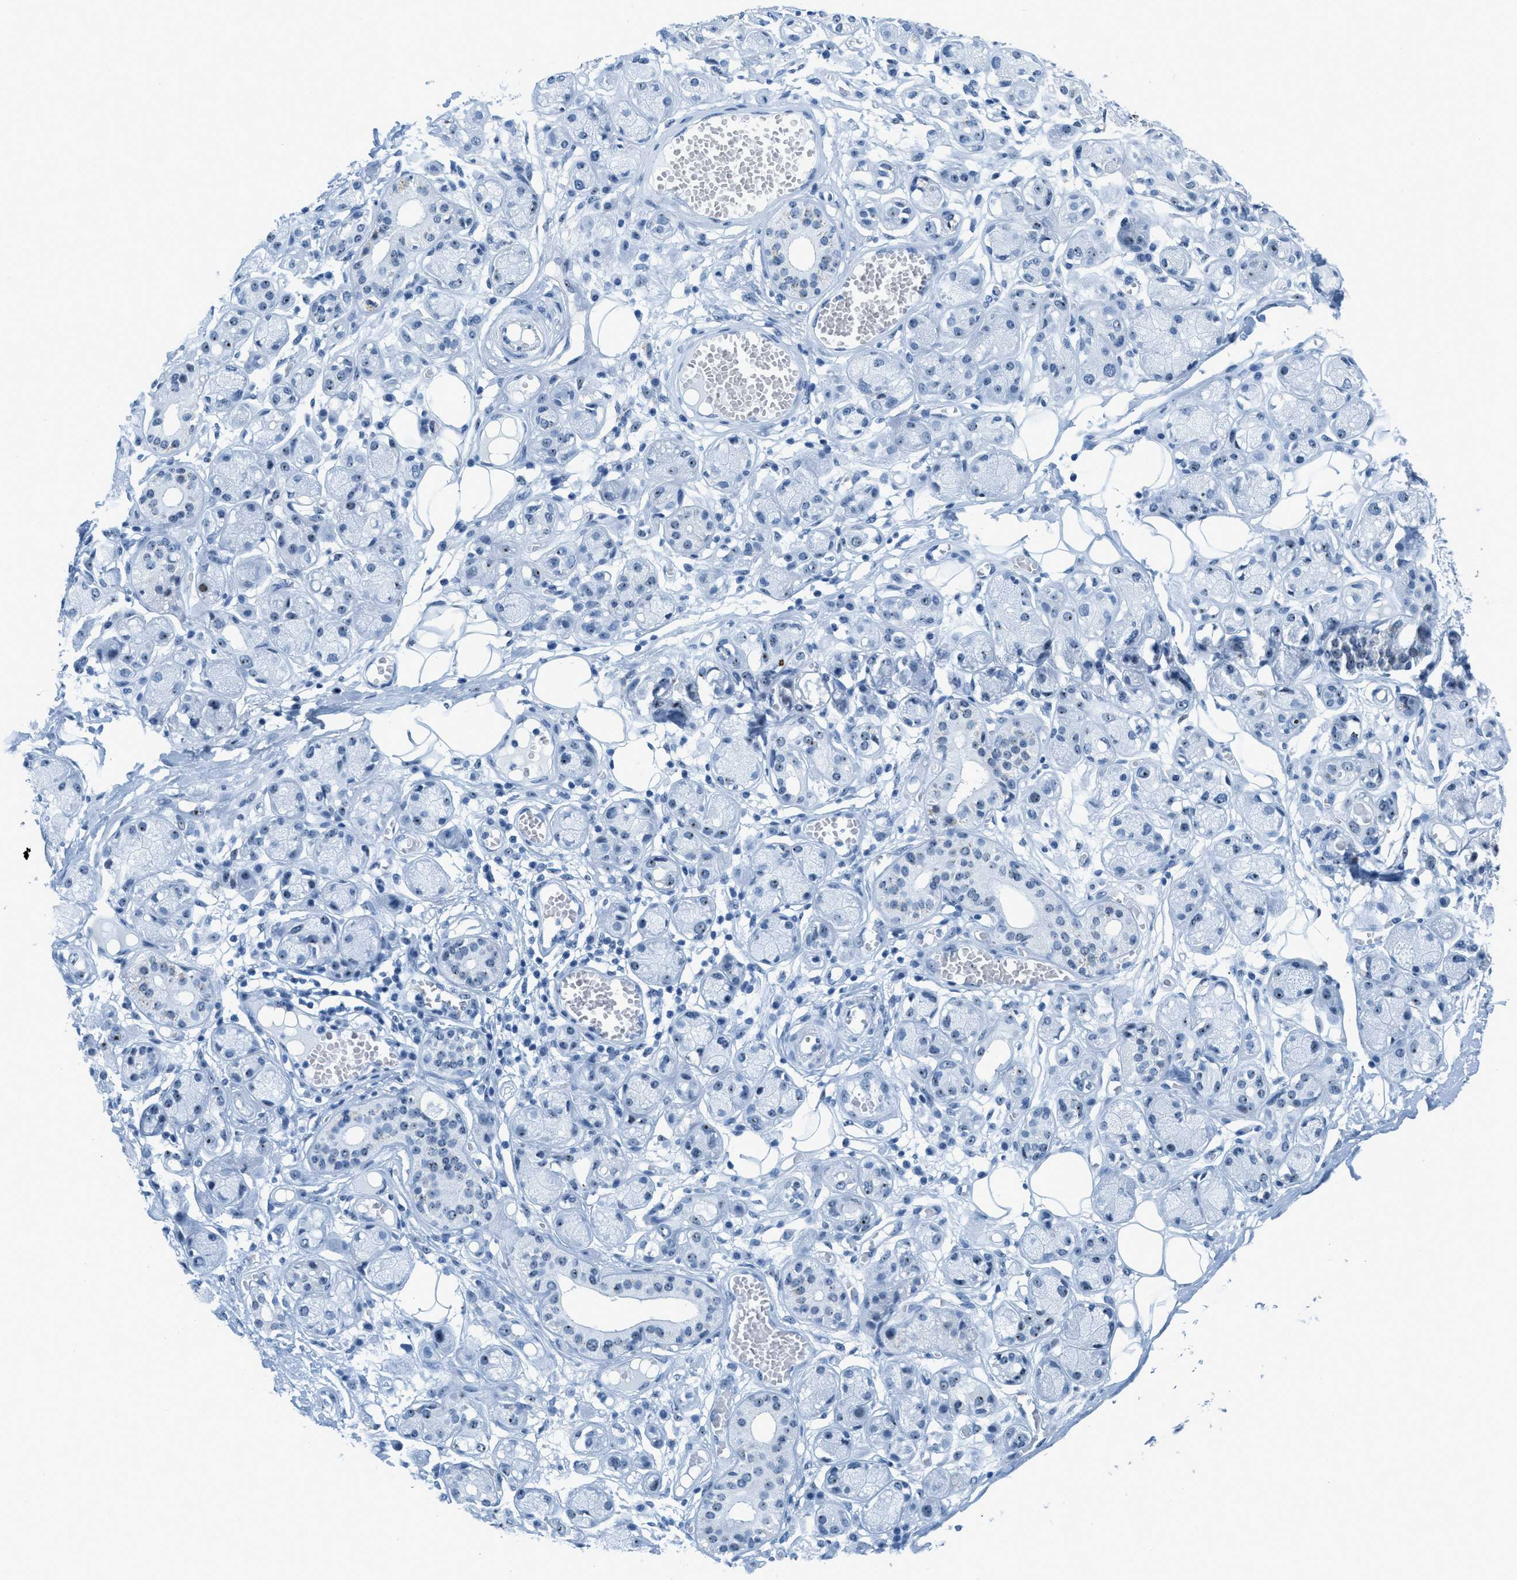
{"staining": {"intensity": "negative", "quantity": "none", "location": "none"}, "tissue": "adipose tissue", "cell_type": "Adipocytes", "image_type": "normal", "snomed": [{"axis": "morphology", "description": "Normal tissue, NOS"}, {"axis": "morphology", "description": "Inflammation, NOS"}, {"axis": "topography", "description": "Salivary gland"}, {"axis": "topography", "description": "Peripheral nerve tissue"}], "caption": "Micrograph shows no significant protein expression in adipocytes of benign adipose tissue. The staining is performed using DAB brown chromogen with nuclei counter-stained in using hematoxylin.", "gene": "PLA2G2A", "patient": {"sex": "female", "age": 75}}